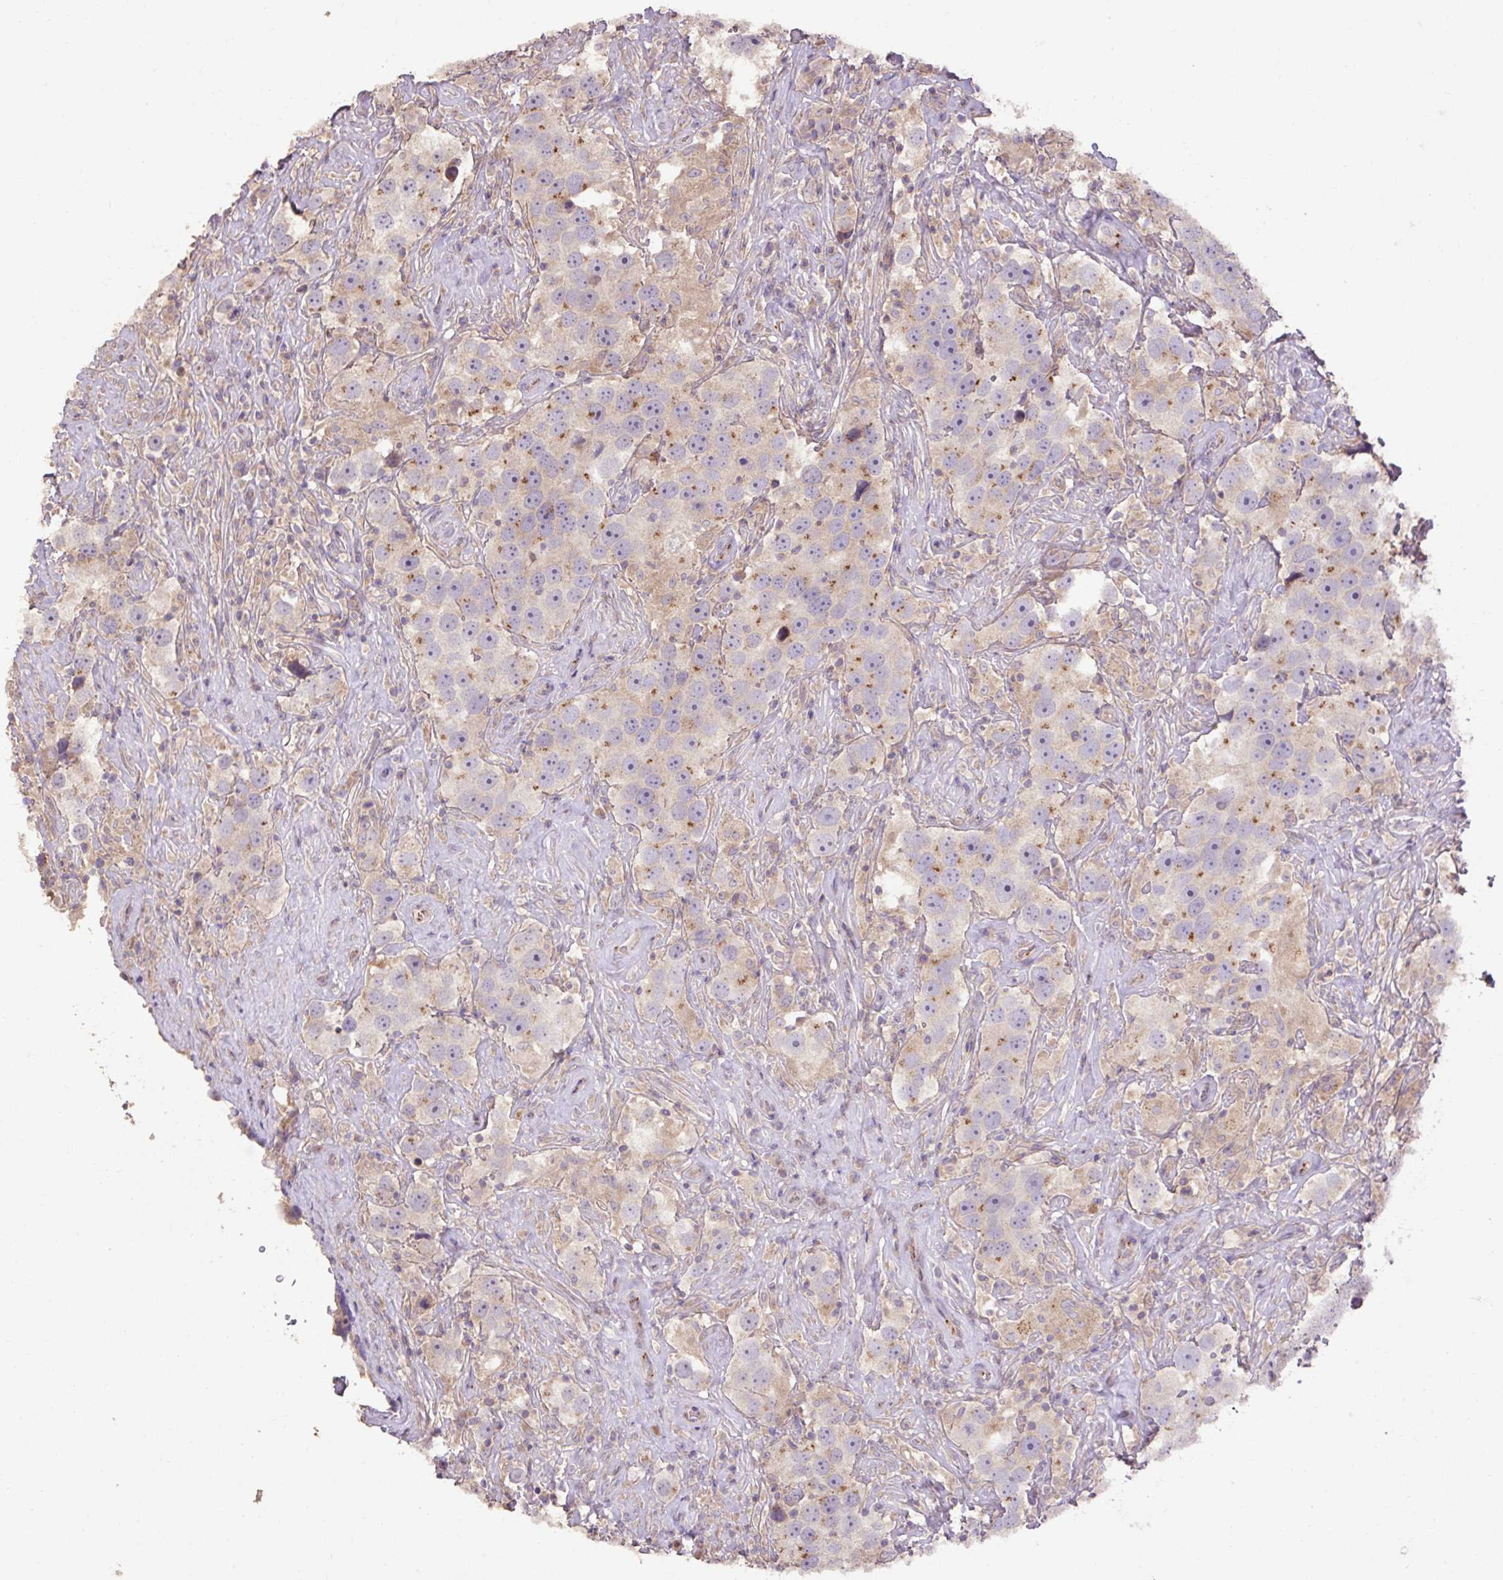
{"staining": {"intensity": "moderate", "quantity": "<25%", "location": "cytoplasmic/membranous"}, "tissue": "testis cancer", "cell_type": "Tumor cells", "image_type": "cancer", "snomed": [{"axis": "morphology", "description": "Seminoma, NOS"}, {"axis": "topography", "description": "Testis"}], "caption": "Human seminoma (testis) stained with a protein marker shows moderate staining in tumor cells.", "gene": "ABR", "patient": {"sex": "male", "age": 49}}